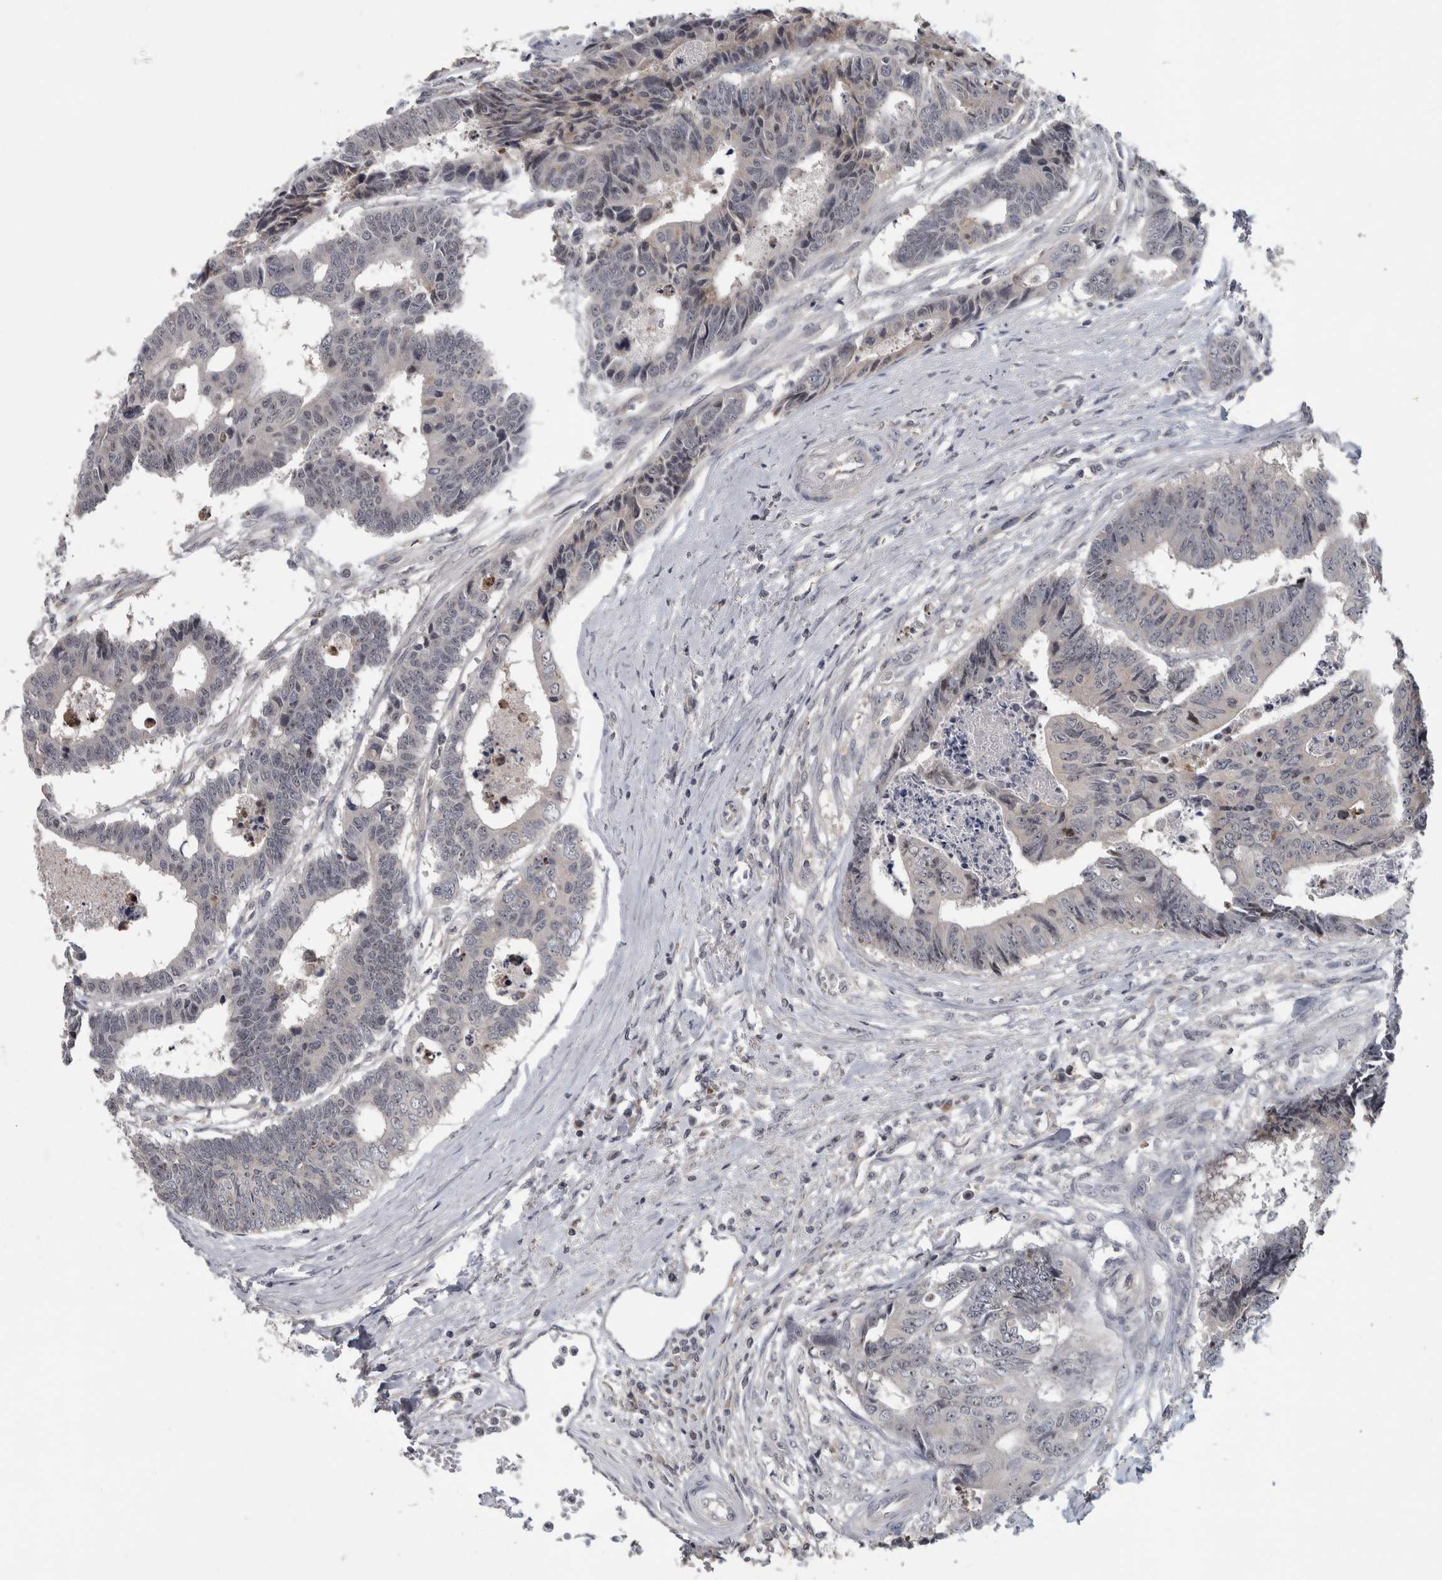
{"staining": {"intensity": "negative", "quantity": "none", "location": "none"}, "tissue": "colorectal cancer", "cell_type": "Tumor cells", "image_type": "cancer", "snomed": [{"axis": "morphology", "description": "Adenocarcinoma, NOS"}, {"axis": "topography", "description": "Rectum"}], "caption": "Colorectal cancer (adenocarcinoma) stained for a protein using IHC shows no positivity tumor cells.", "gene": "RBM28", "patient": {"sex": "male", "age": 84}}